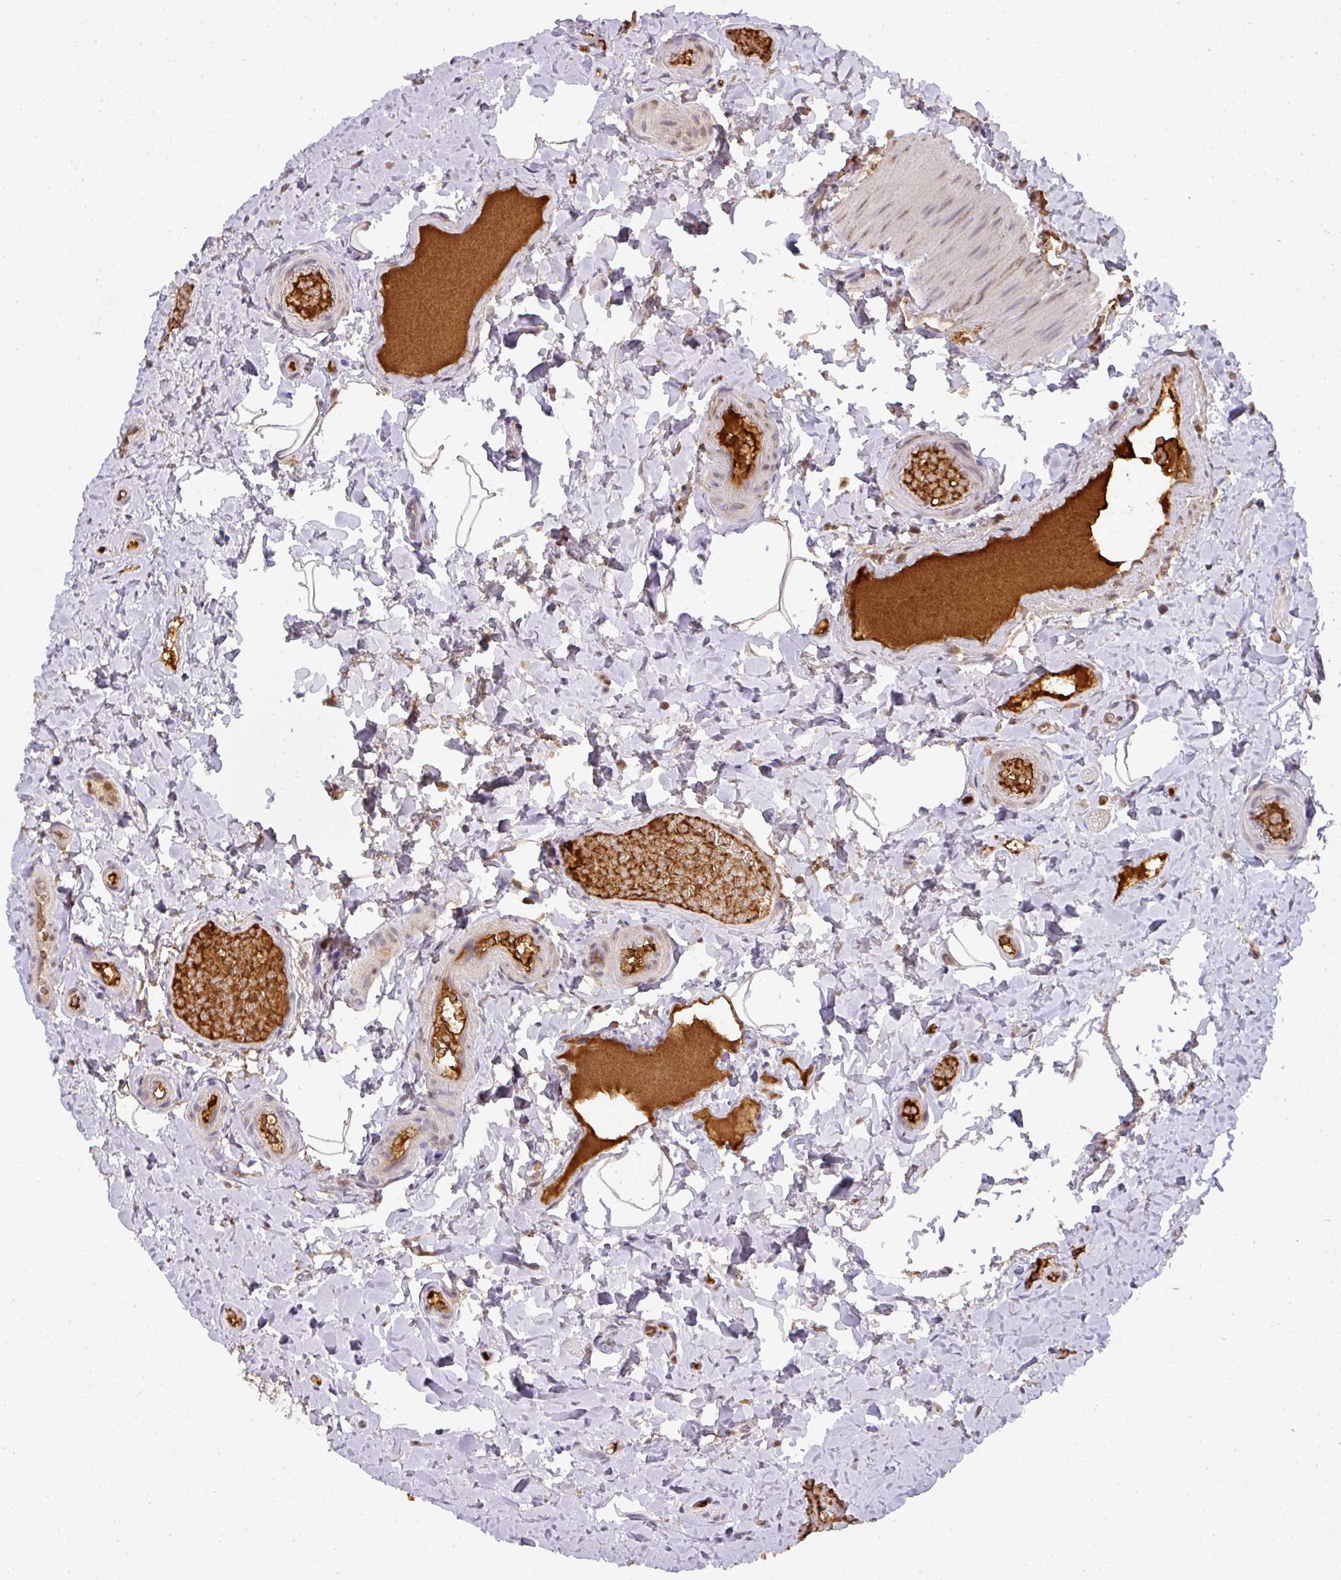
{"staining": {"intensity": "strong", "quantity": "25%-75%", "location": "cytoplasmic/membranous"}, "tissue": "colon", "cell_type": "Endothelial cells", "image_type": "normal", "snomed": [{"axis": "morphology", "description": "Normal tissue, NOS"}, {"axis": "topography", "description": "Colon"}], "caption": "An image of human colon stained for a protein exhibits strong cytoplasmic/membranous brown staining in endothelial cells.", "gene": "RANBP9", "patient": {"sex": "male", "age": 46}}